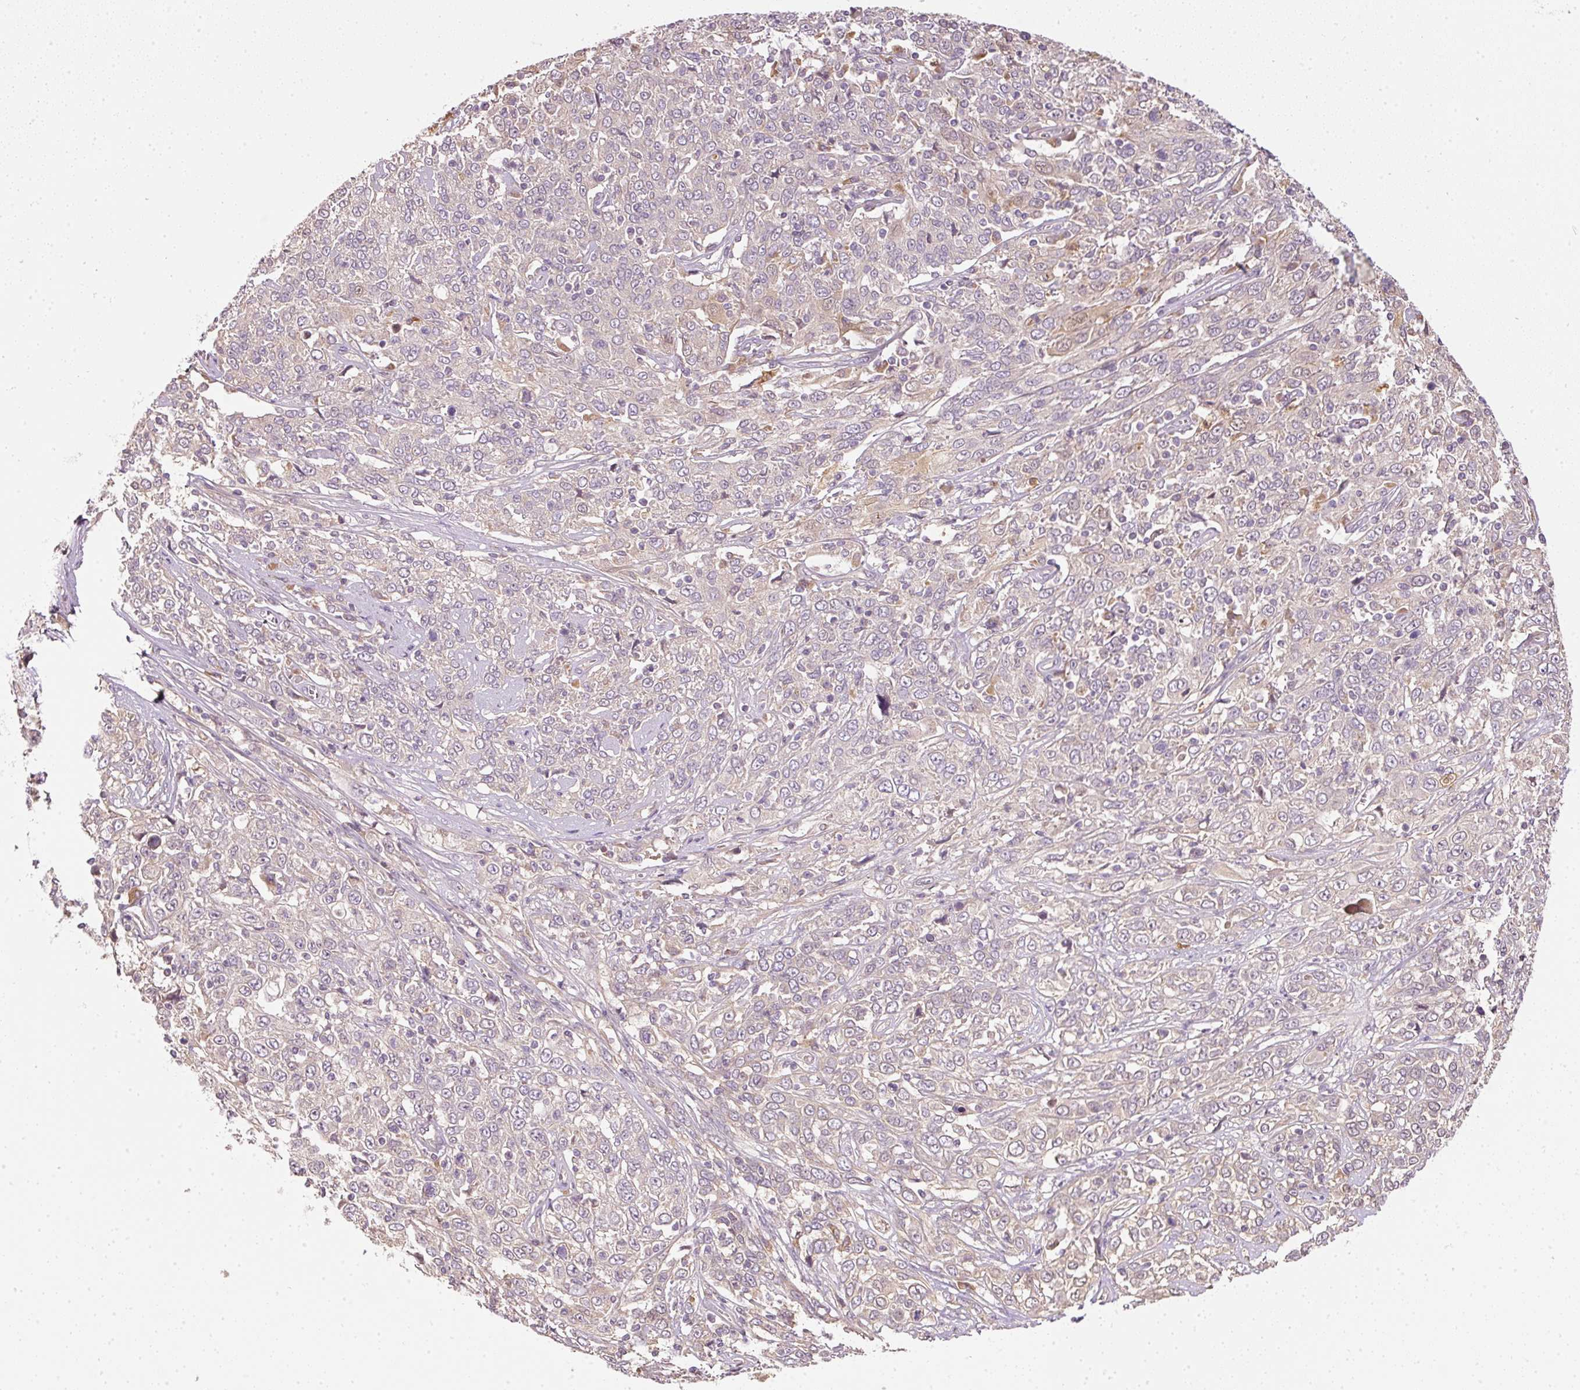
{"staining": {"intensity": "weak", "quantity": "<25%", "location": "cytoplasmic/membranous"}, "tissue": "cervical cancer", "cell_type": "Tumor cells", "image_type": "cancer", "snomed": [{"axis": "morphology", "description": "Squamous cell carcinoma, NOS"}, {"axis": "topography", "description": "Cervix"}], "caption": "IHC image of human squamous cell carcinoma (cervical) stained for a protein (brown), which demonstrates no positivity in tumor cells. The staining is performed using DAB brown chromogen with nuclei counter-stained in using hematoxylin.", "gene": "CTTNBP2", "patient": {"sex": "female", "age": 46}}